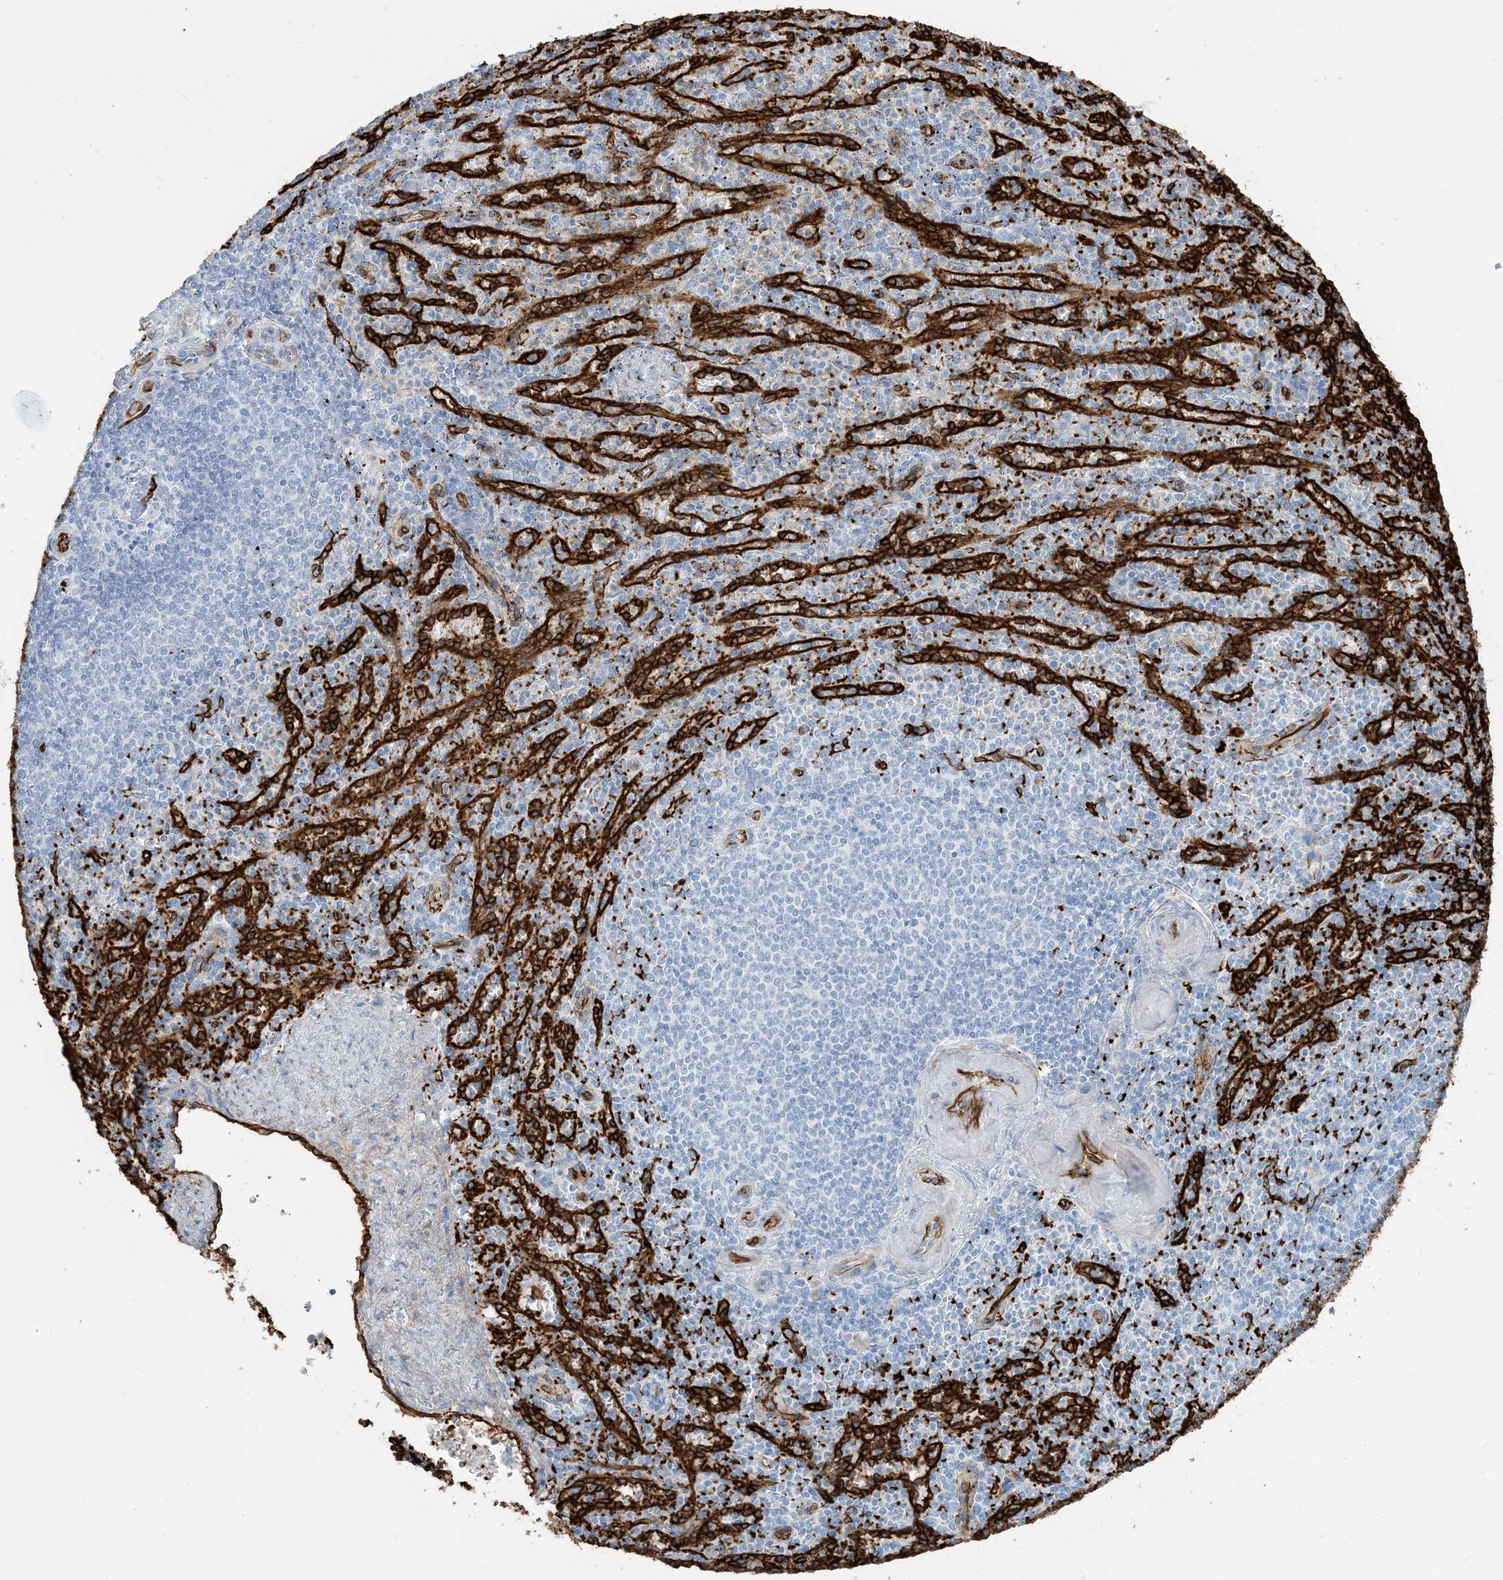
{"staining": {"intensity": "negative", "quantity": "none", "location": "none"}, "tissue": "spleen", "cell_type": "Cells in red pulp", "image_type": "normal", "snomed": [{"axis": "morphology", "description": "Normal tissue, NOS"}, {"axis": "topography", "description": "Spleen"}], "caption": "IHC image of benign spleen: spleen stained with DAB (3,3'-diaminobenzidine) displays no significant protein expression in cells in red pulp. (Brightfield microscopy of DAB IHC at high magnification).", "gene": "EPS8L3", "patient": {"sex": "female", "age": 74}}